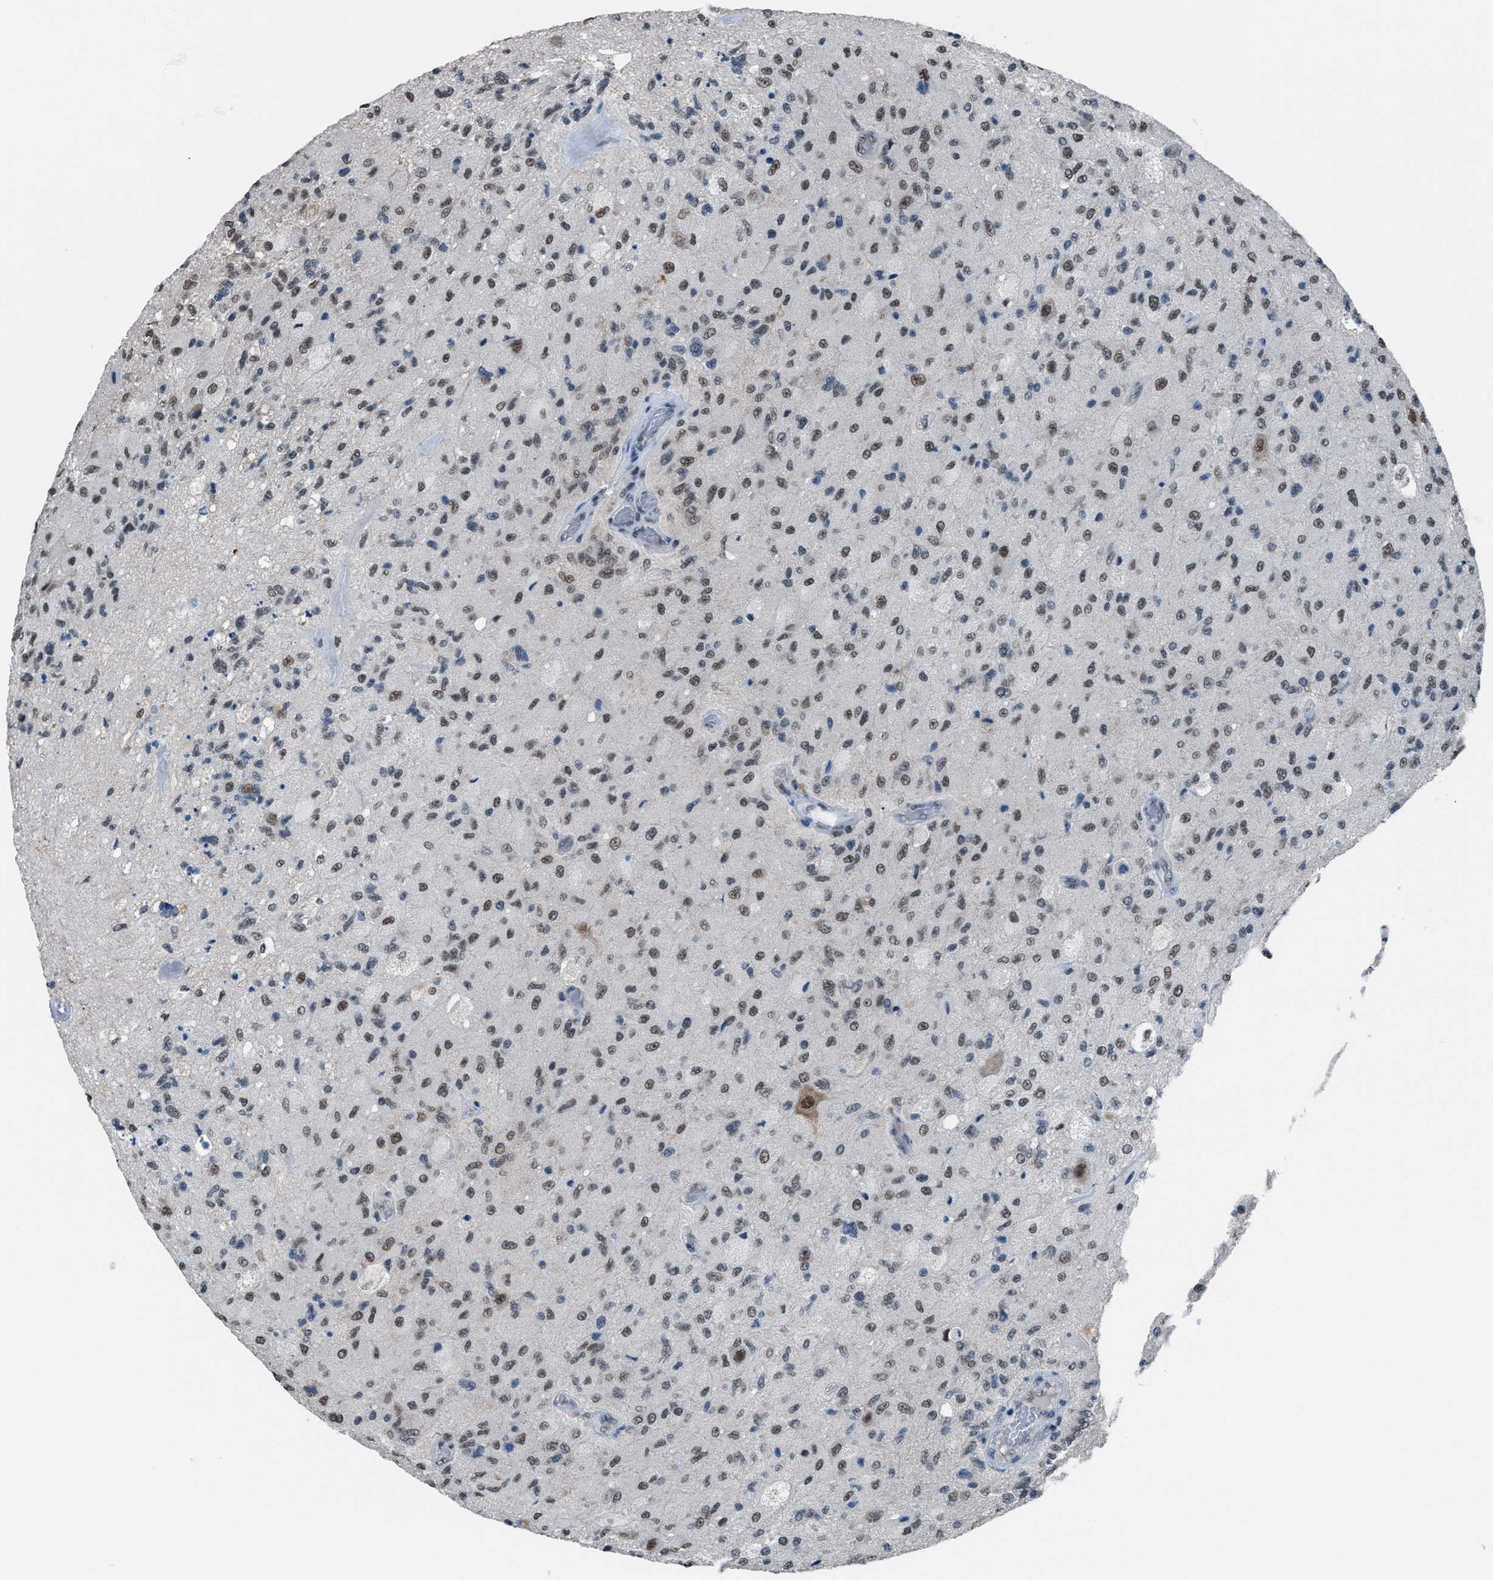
{"staining": {"intensity": "weak", "quantity": ">75%", "location": "nuclear"}, "tissue": "glioma", "cell_type": "Tumor cells", "image_type": "cancer", "snomed": [{"axis": "morphology", "description": "Normal tissue, NOS"}, {"axis": "morphology", "description": "Glioma, malignant, High grade"}, {"axis": "topography", "description": "Cerebral cortex"}], "caption": "Immunohistochemistry (IHC) of human malignant high-grade glioma reveals low levels of weak nuclear positivity in approximately >75% of tumor cells. (Brightfield microscopy of DAB IHC at high magnification).", "gene": "ZNF276", "patient": {"sex": "male", "age": 77}}